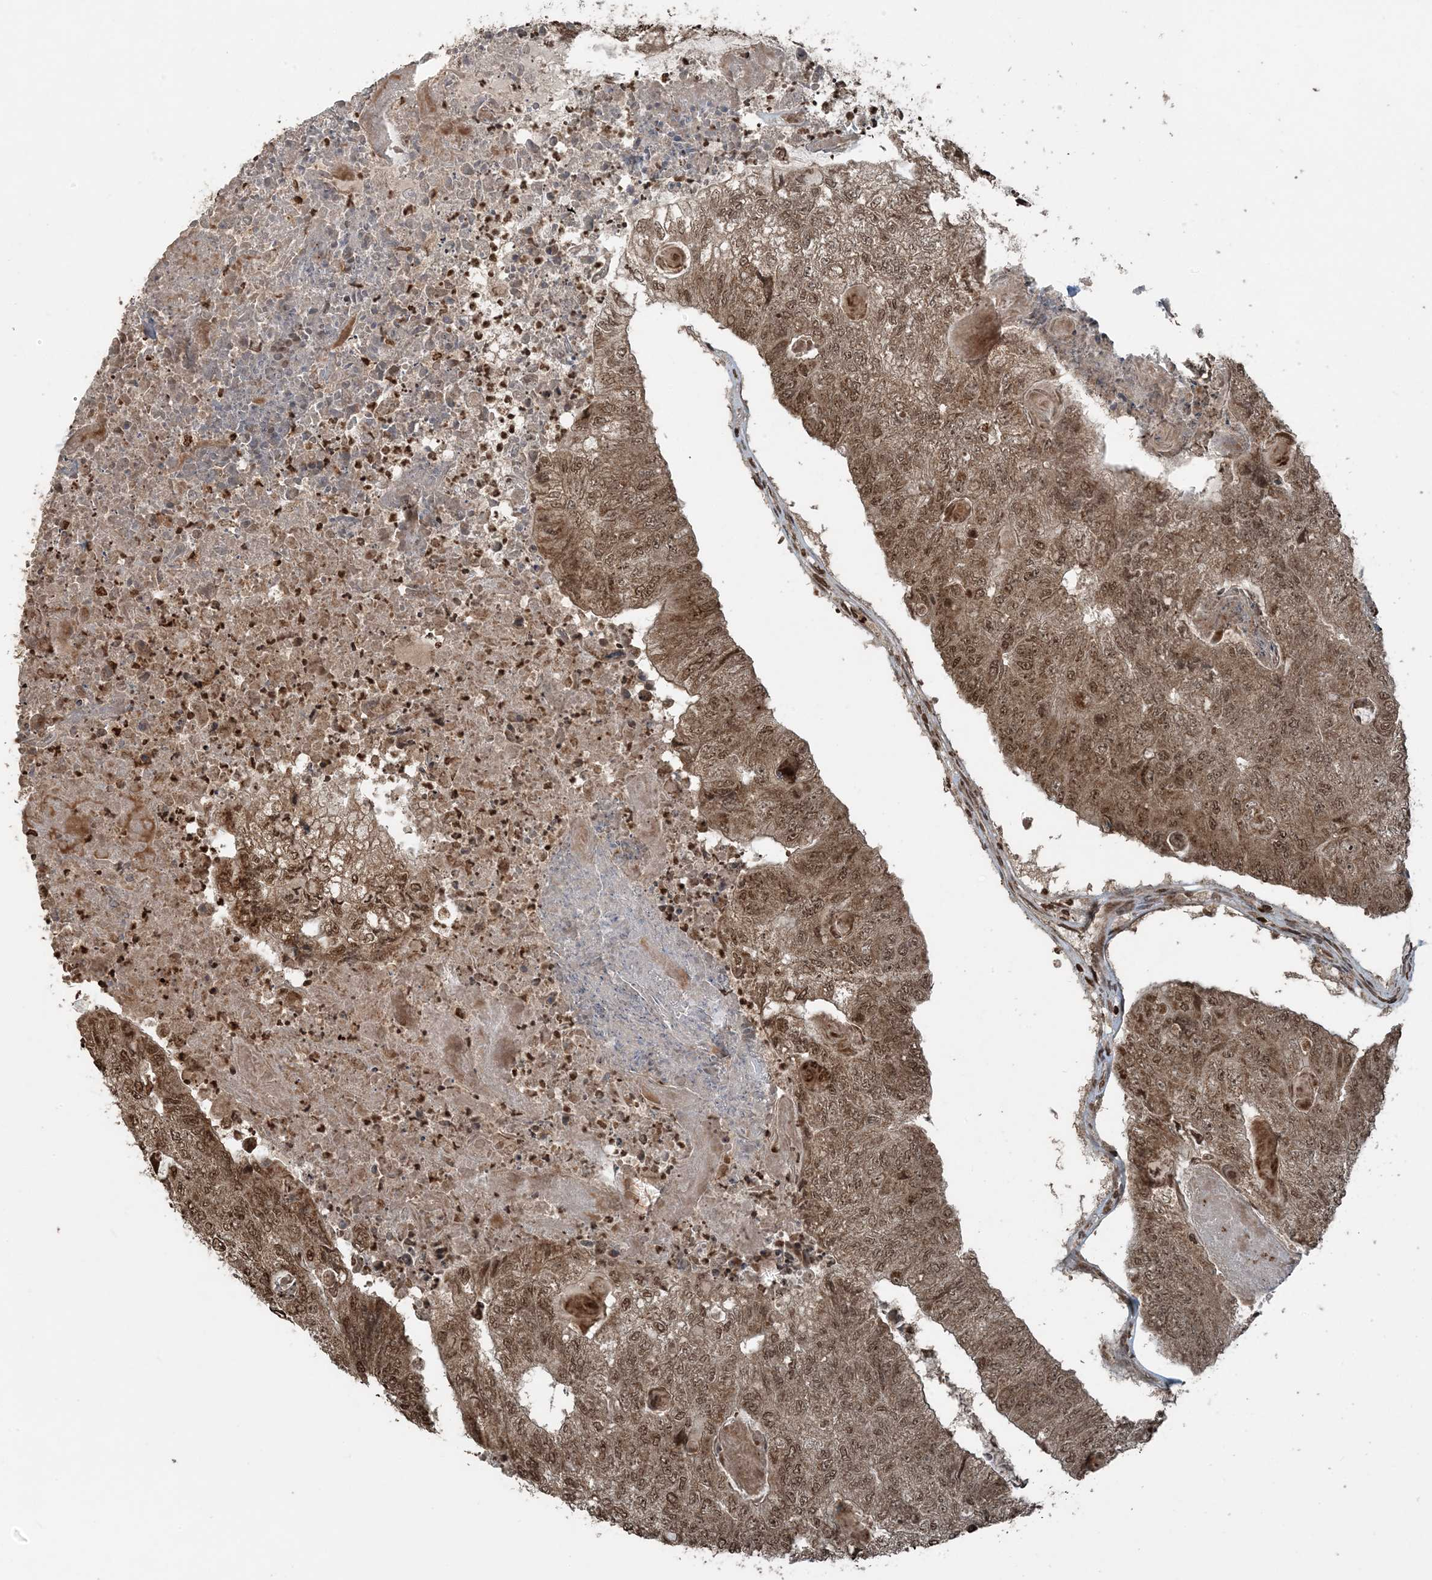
{"staining": {"intensity": "moderate", "quantity": ">75%", "location": "cytoplasmic/membranous,nuclear"}, "tissue": "colorectal cancer", "cell_type": "Tumor cells", "image_type": "cancer", "snomed": [{"axis": "morphology", "description": "Adenocarcinoma, NOS"}, {"axis": "topography", "description": "Colon"}], "caption": "Protein staining of colorectal cancer (adenocarcinoma) tissue demonstrates moderate cytoplasmic/membranous and nuclear expression in approximately >75% of tumor cells.", "gene": "ZFAND2B", "patient": {"sex": "female", "age": 67}}